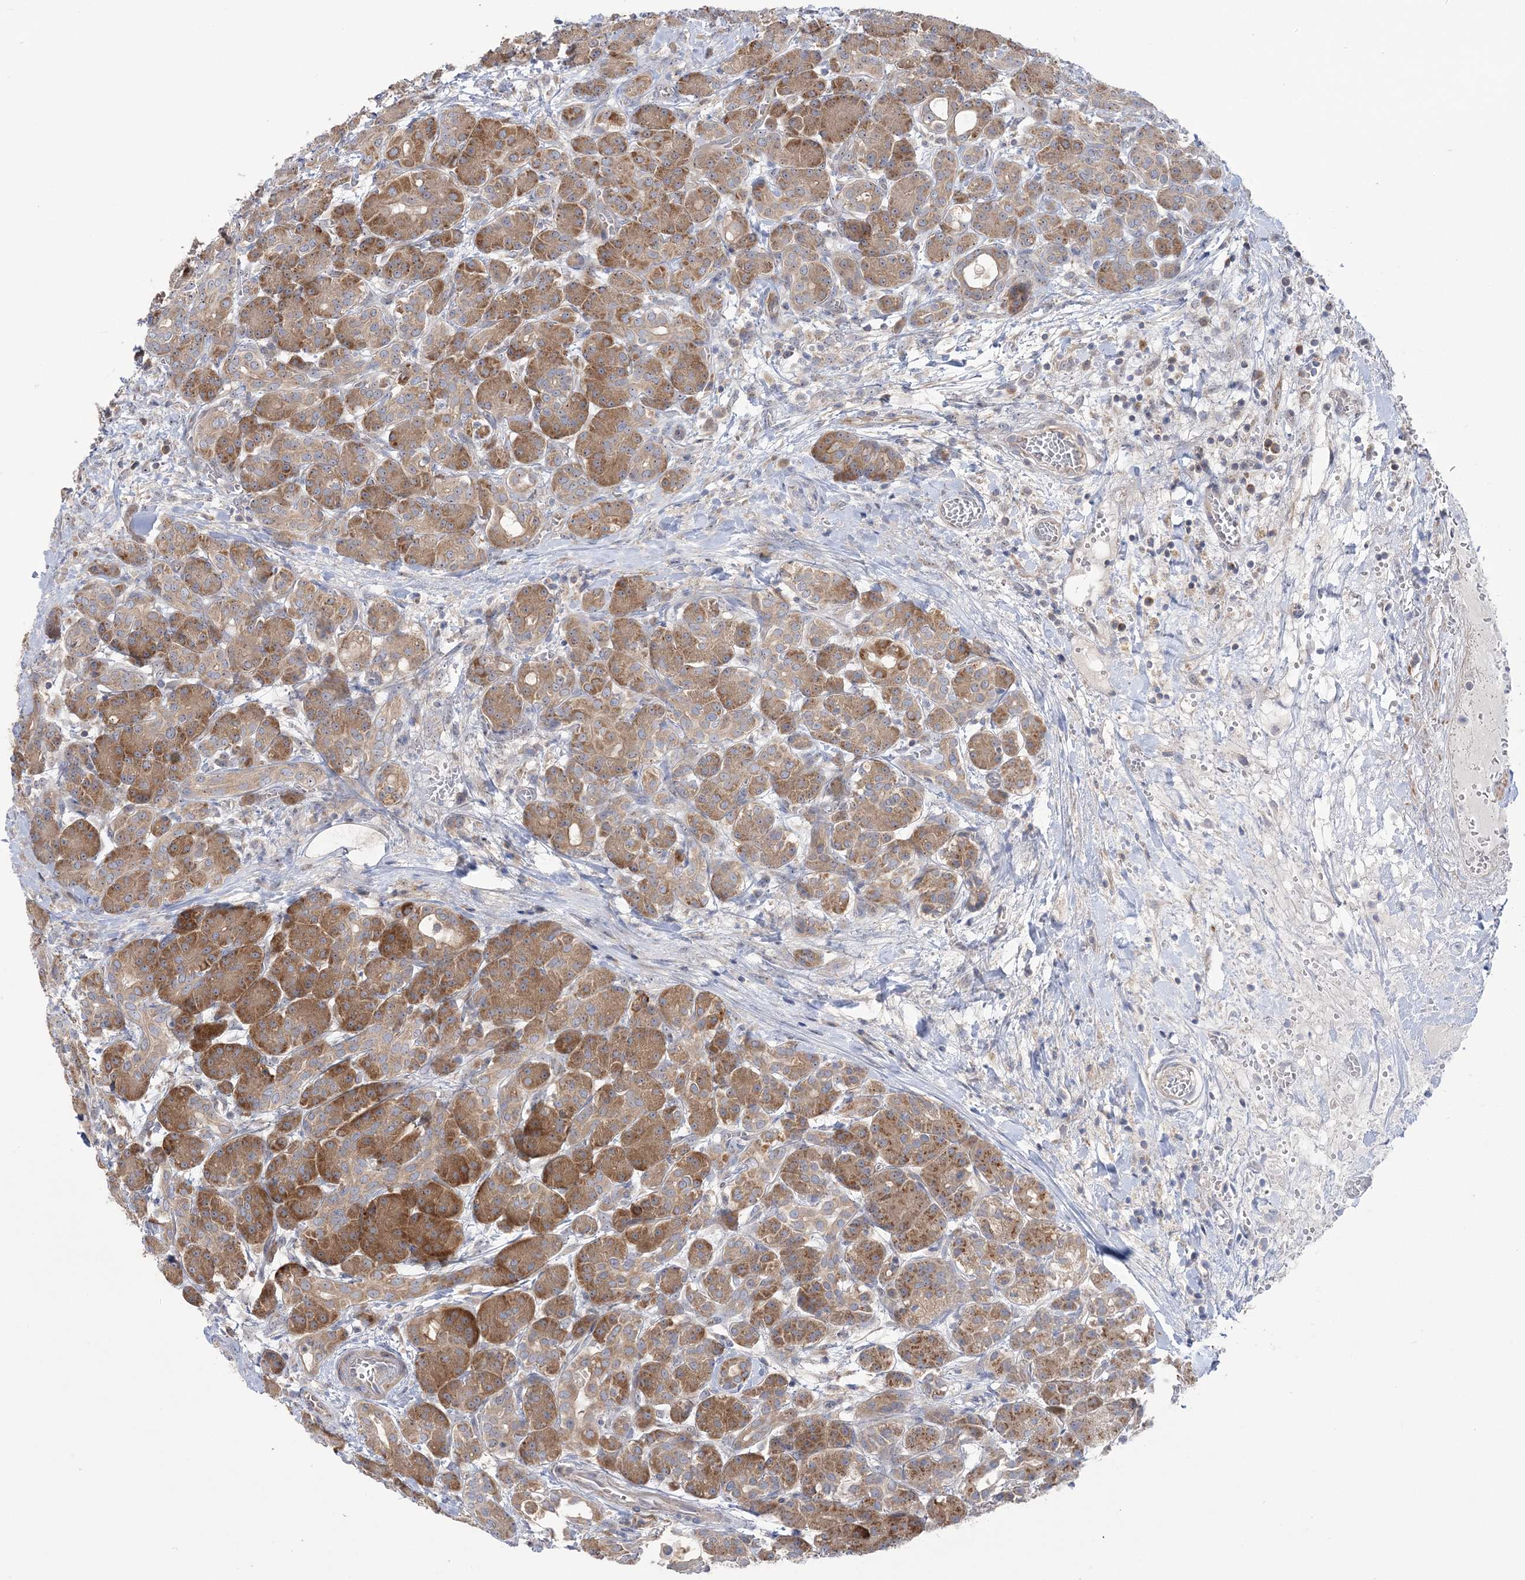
{"staining": {"intensity": "strong", "quantity": ">75%", "location": "cytoplasmic/membranous"}, "tissue": "pancreas", "cell_type": "Exocrine glandular cells", "image_type": "normal", "snomed": [{"axis": "morphology", "description": "Normal tissue, NOS"}, {"axis": "topography", "description": "Pancreas"}], "caption": "Protein staining exhibits strong cytoplasmic/membranous positivity in about >75% of exocrine glandular cells in benign pancreas.", "gene": "MMADHC", "patient": {"sex": "male", "age": 63}}